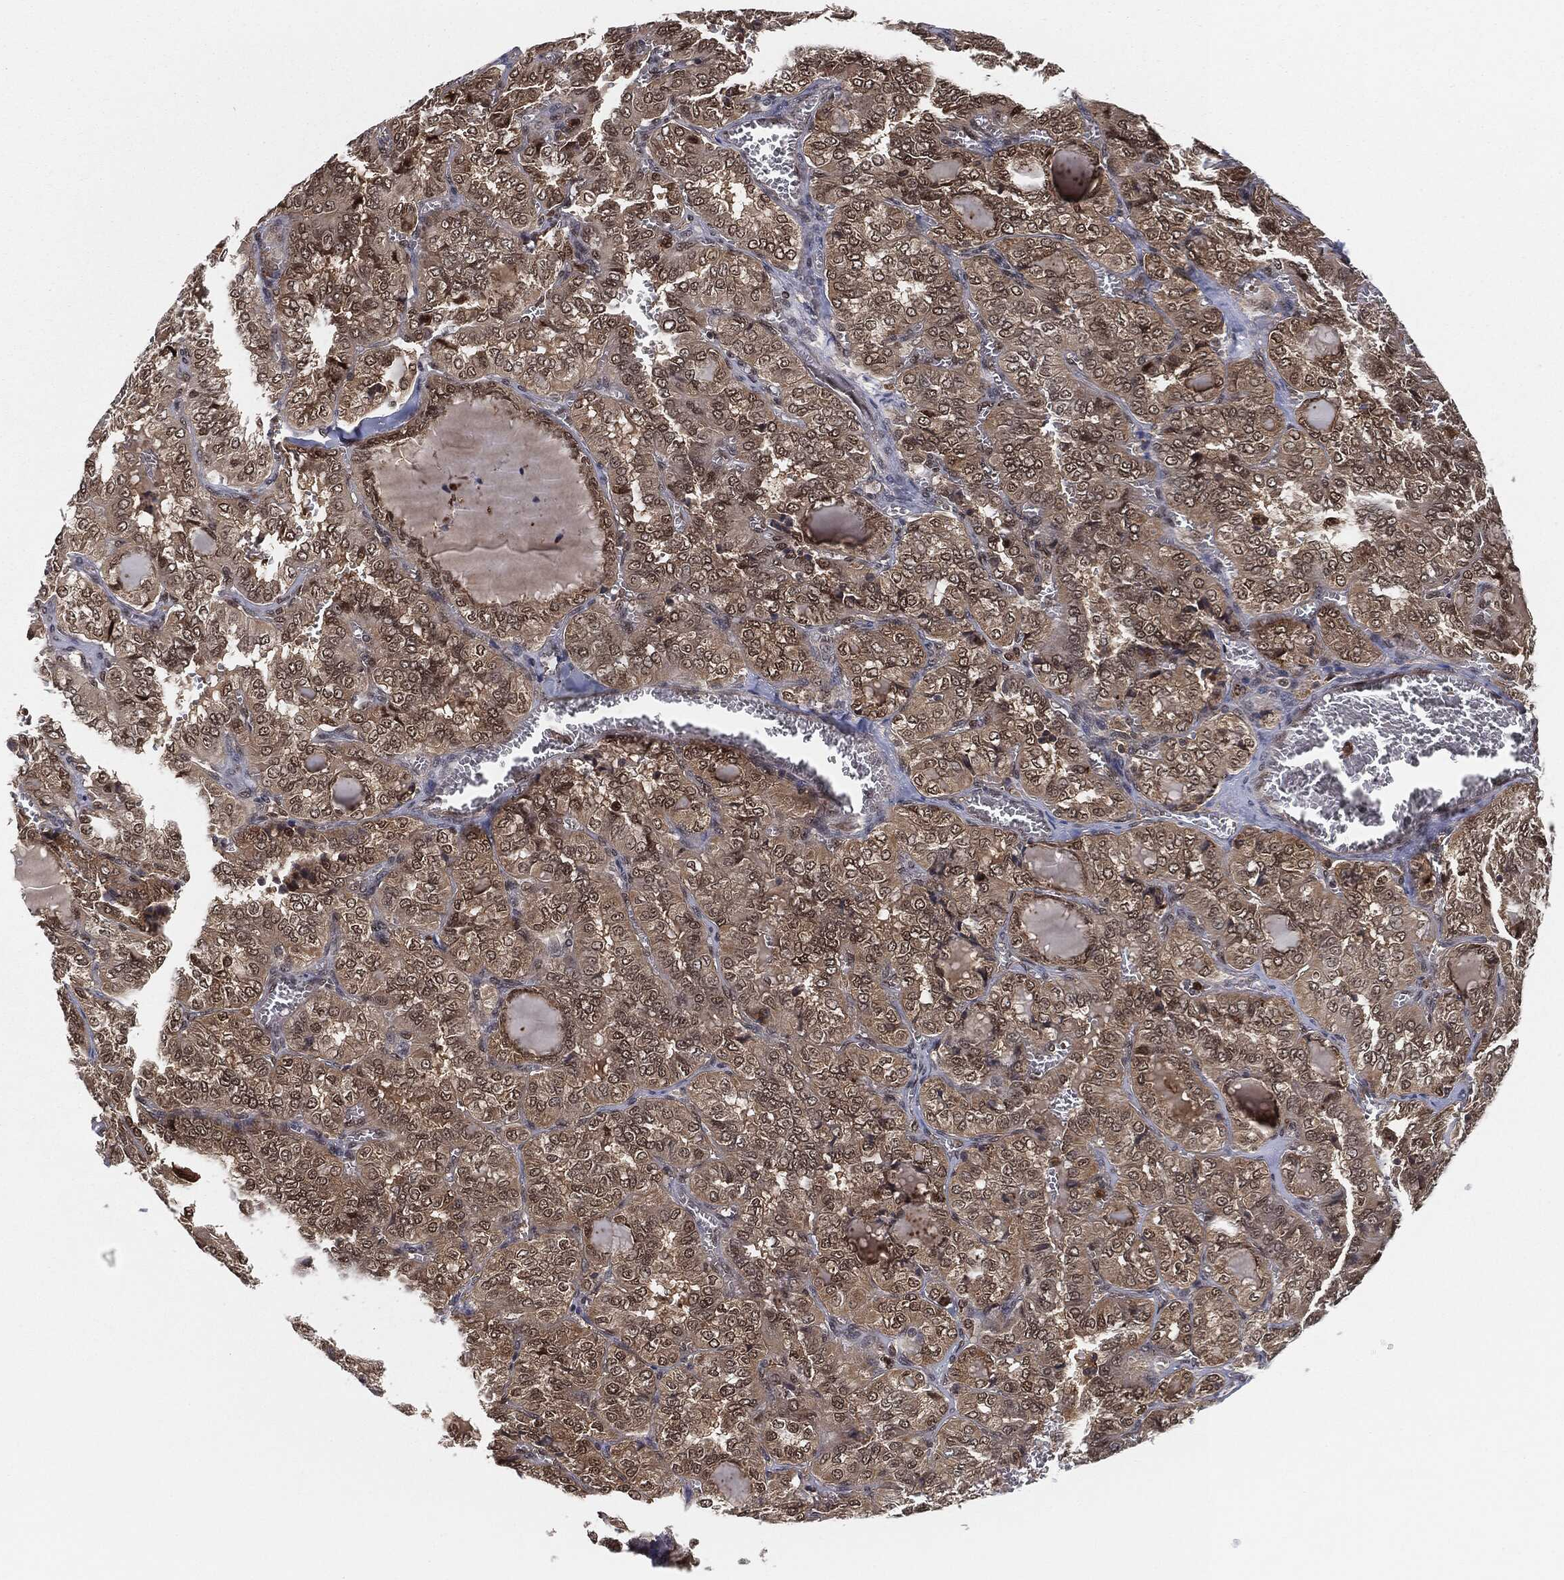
{"staining": {"intensity": "weak", "quantity": ">75%", "location": "cytoplasmic/membranous"}, "tissue": "thyroid cancer", "cell_type": "Tumor cells", "image_type": "cancer", "snomed": [{"axis": "morphology", "description": "Papillary adenocarcinoma, NOS"}, {"axis": "topography", "description": "Thyroid gland"}], "caption": "The immunohistochemical stain labels weak cytoplasmic/membranous positivity in tumor cells of thyroid cancer (papillary adenocarcinoma) tissue.", "gene": "CAPRIN2", "patient": {"sex": "female", "age": 41}}